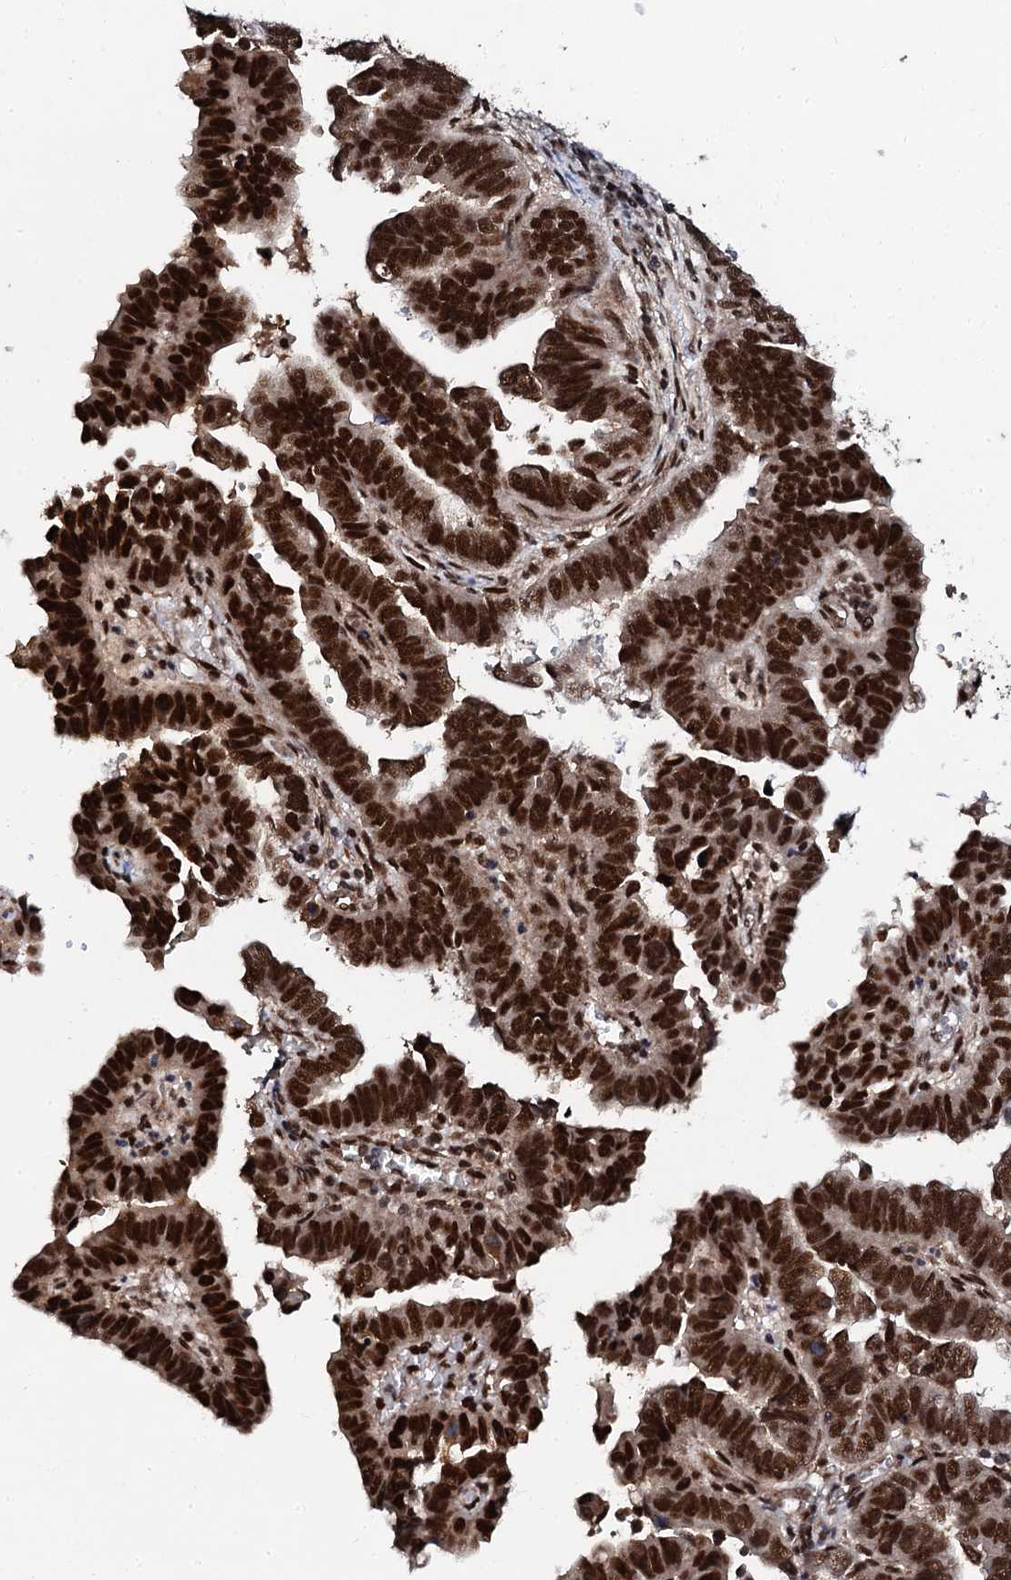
{"staining": {"intensity": "strong", "quantity": ">75%", "location": "nuclear"}, "tissue": "endometrial cancer", "cell_type": "Tumor cells", "image_type": "cancer", "snomed": [{"axis": "morphology", "description": "Adenocarcinoma, NOS"}, {"axis": "topography", "description": "Endometrium"}], "caption": "Immunohistochemistry (IHC) of human endometrial cancer (adenocarcinoma) shows high levels of strong nuclear positivity in approximately >75% of tumor cells. (DAB IHC with brightfield microscopy, high magnification).", "gene": "CSTF3", "patient": {"sex": "female", "age": 75}}